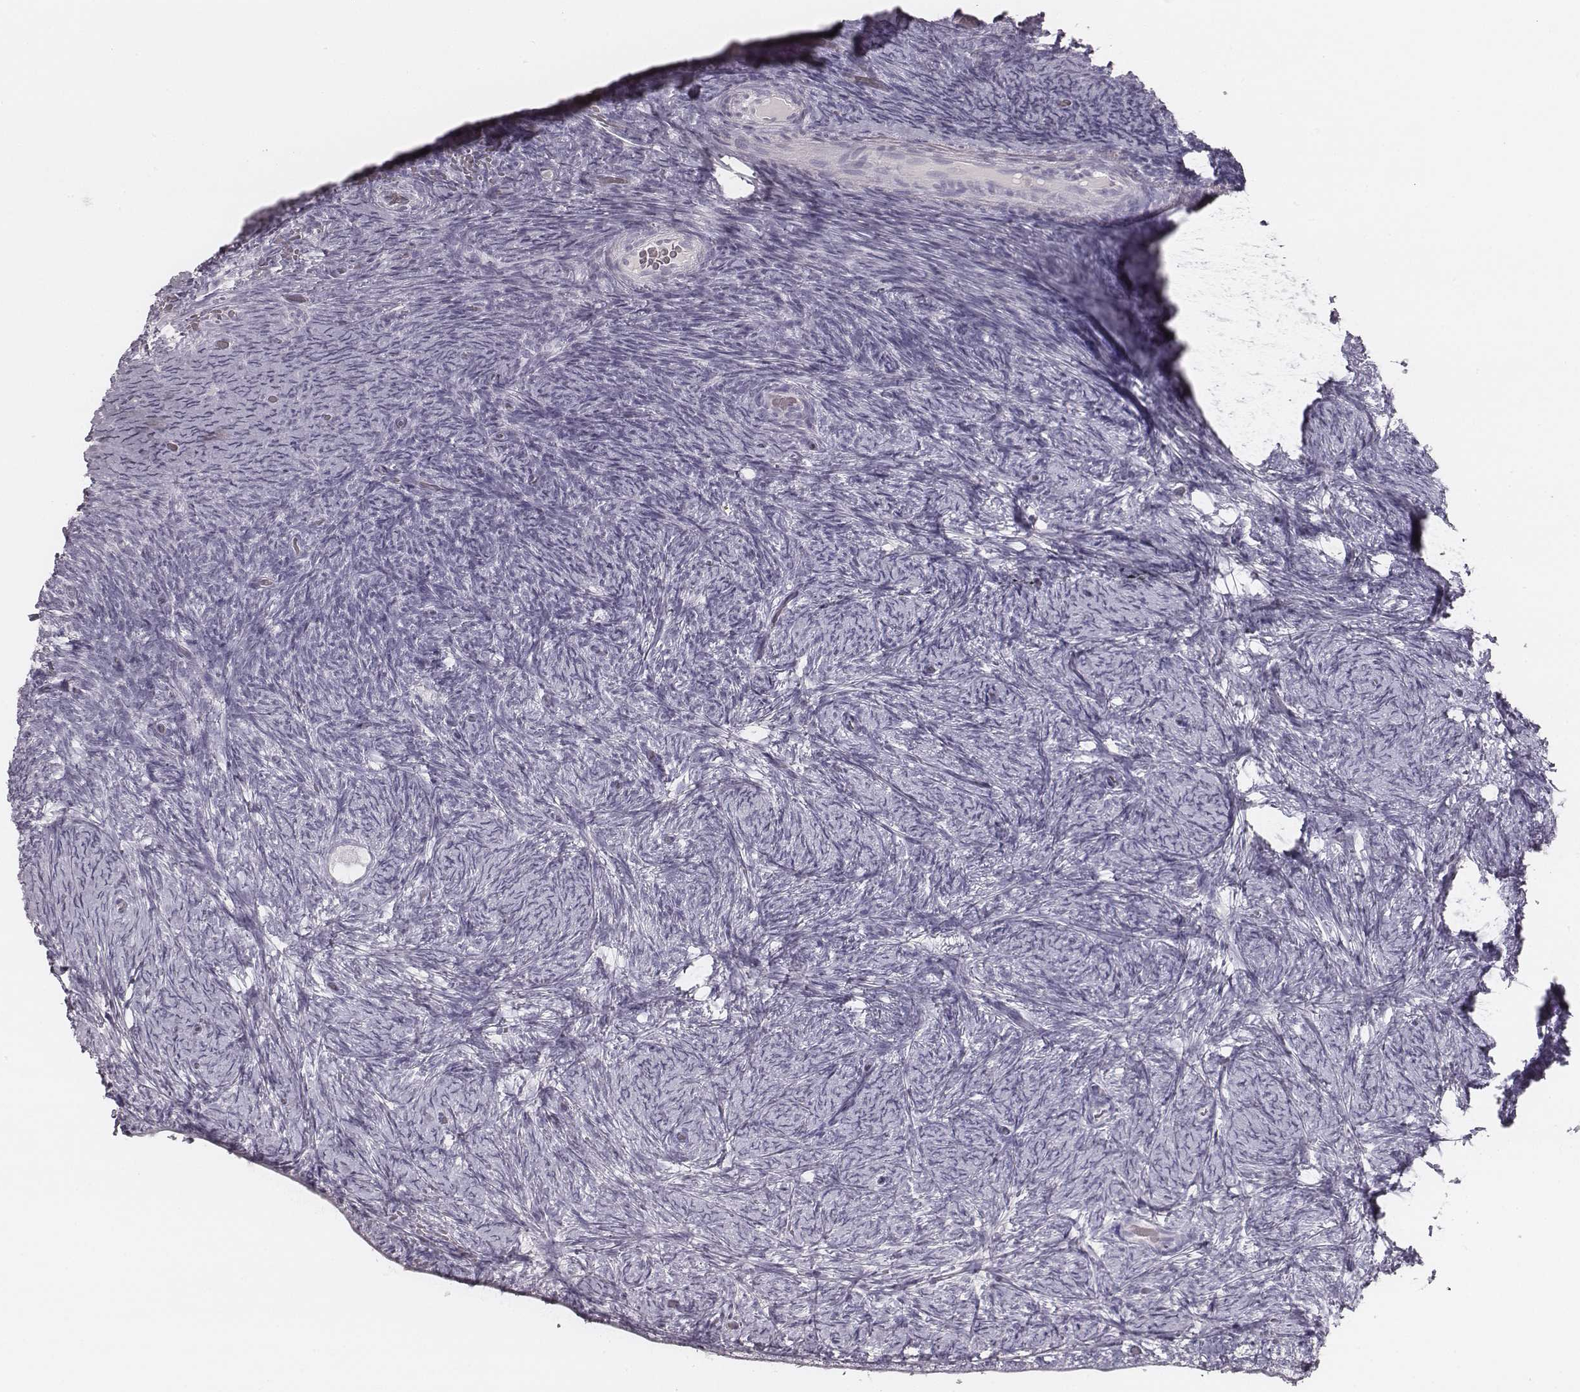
{"staining": {"intensity": "negative", "quantity": "none", "location": "none"}, "tissue": "ovary", "cell_type": "Follicle cells", "image_type": "normal", "snomed": [{"axis": "morphology", "description": "Normal tissue, NOS"}, {"axis": "topography", "description": "Ovary"}], "caption": "IHC of normal human ovary demonstrates no expression in follicle cells.", "gene": "ENSG00000285837", "patient": {"sex": "female", "age": 34}}